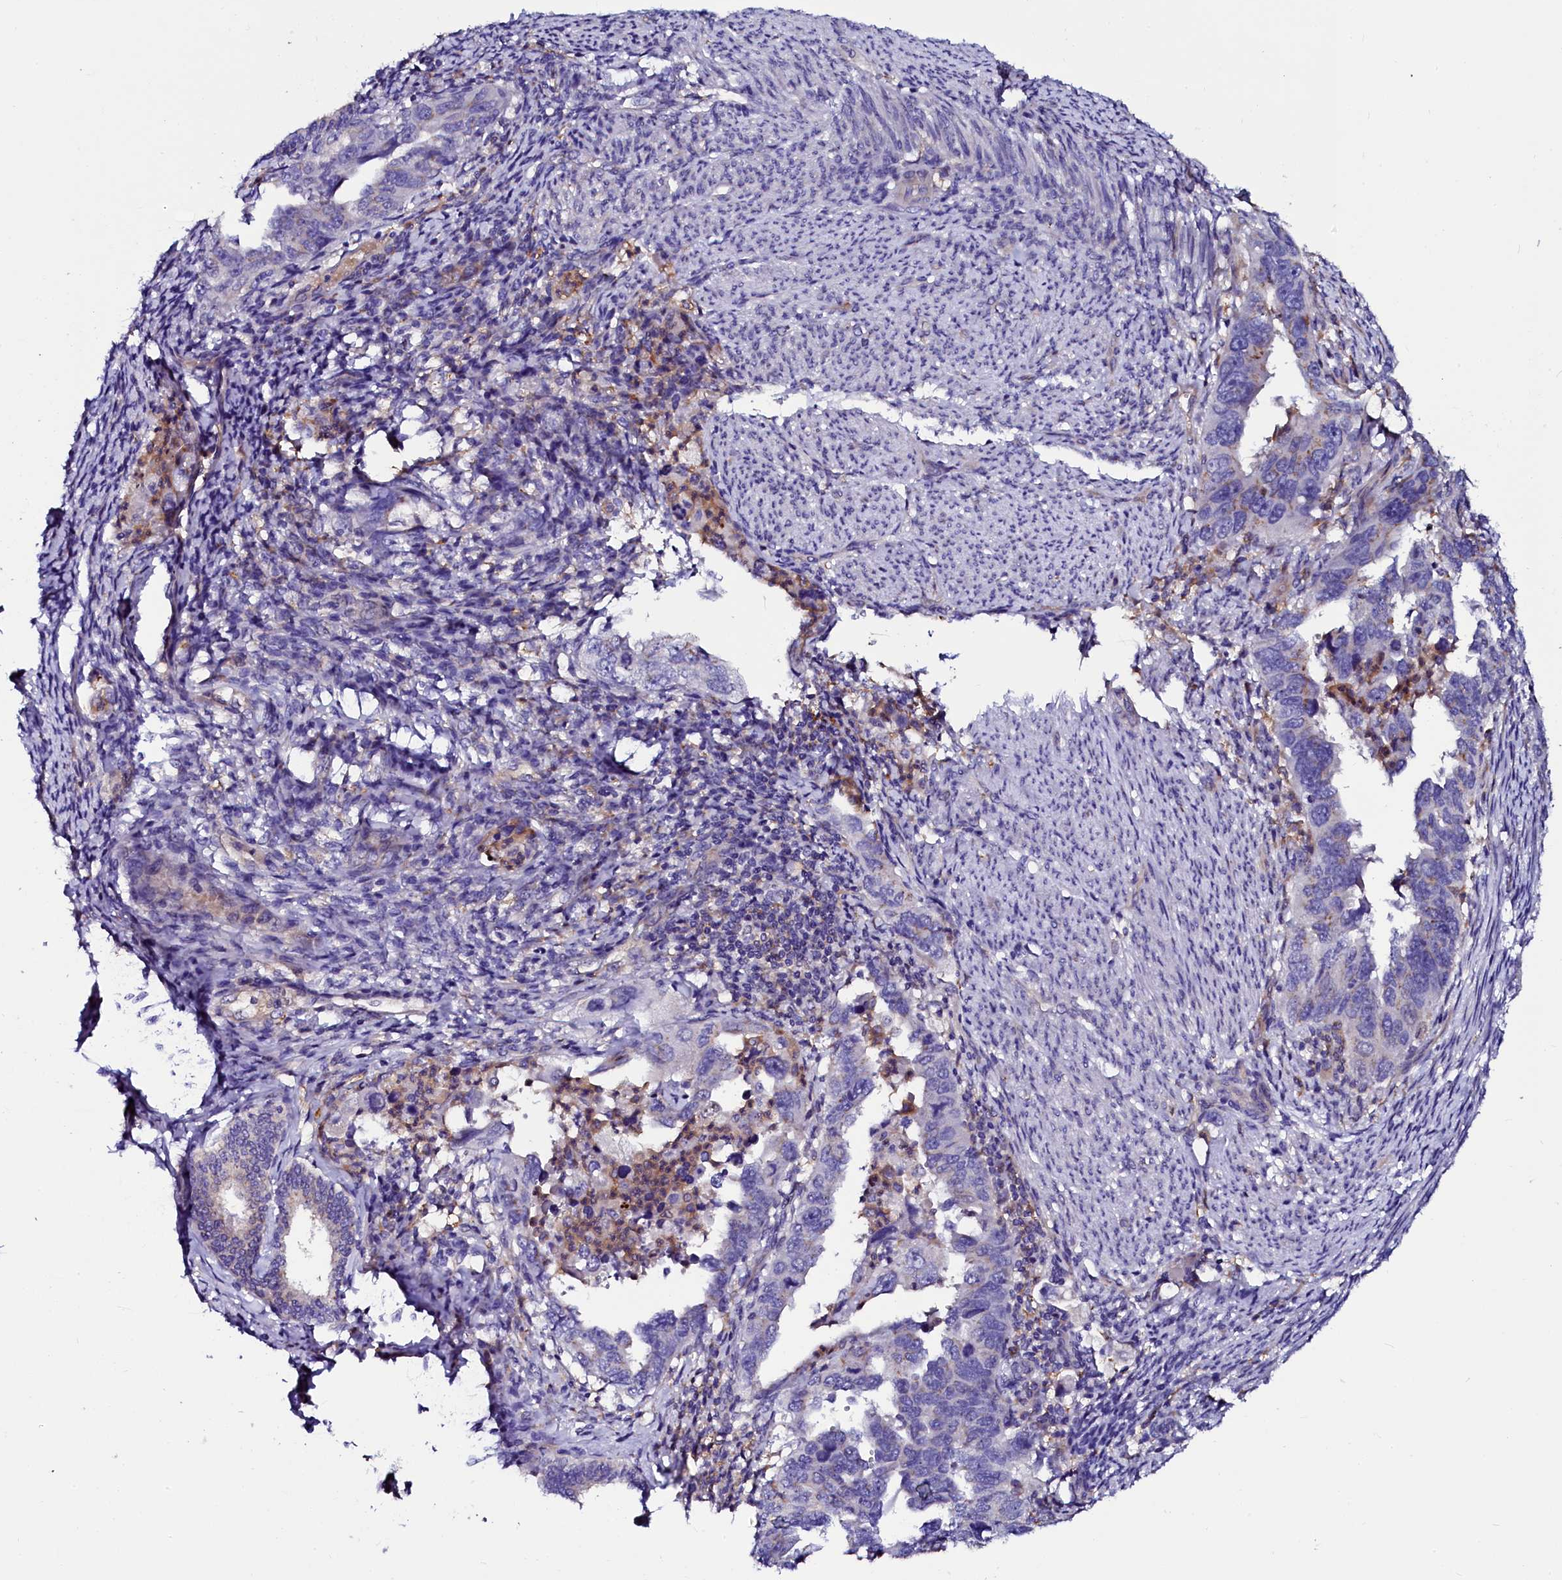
{"staining": {"intensity": "weak", "quantity": "25%-75%", "location": "cytoplasmic/membranous"}, "tissue": "endometrial cancer", "cell_type": "Tumor cells", "image_type": "cancer", "snomed": [{"axis": "morphology", "description": "Adenocarcinoma, NOS"}, {"axis": "topography", "description": "Endometrium"}], "caption": "Protein staining of endometrial cancer (adenocarcinoma) tissue displays weak cytoplasmic/membranous staining in approximately 25%-75% of tumor cells.", "gene": "OTOL1", "patient": {"sex": "female", "age": 65}}